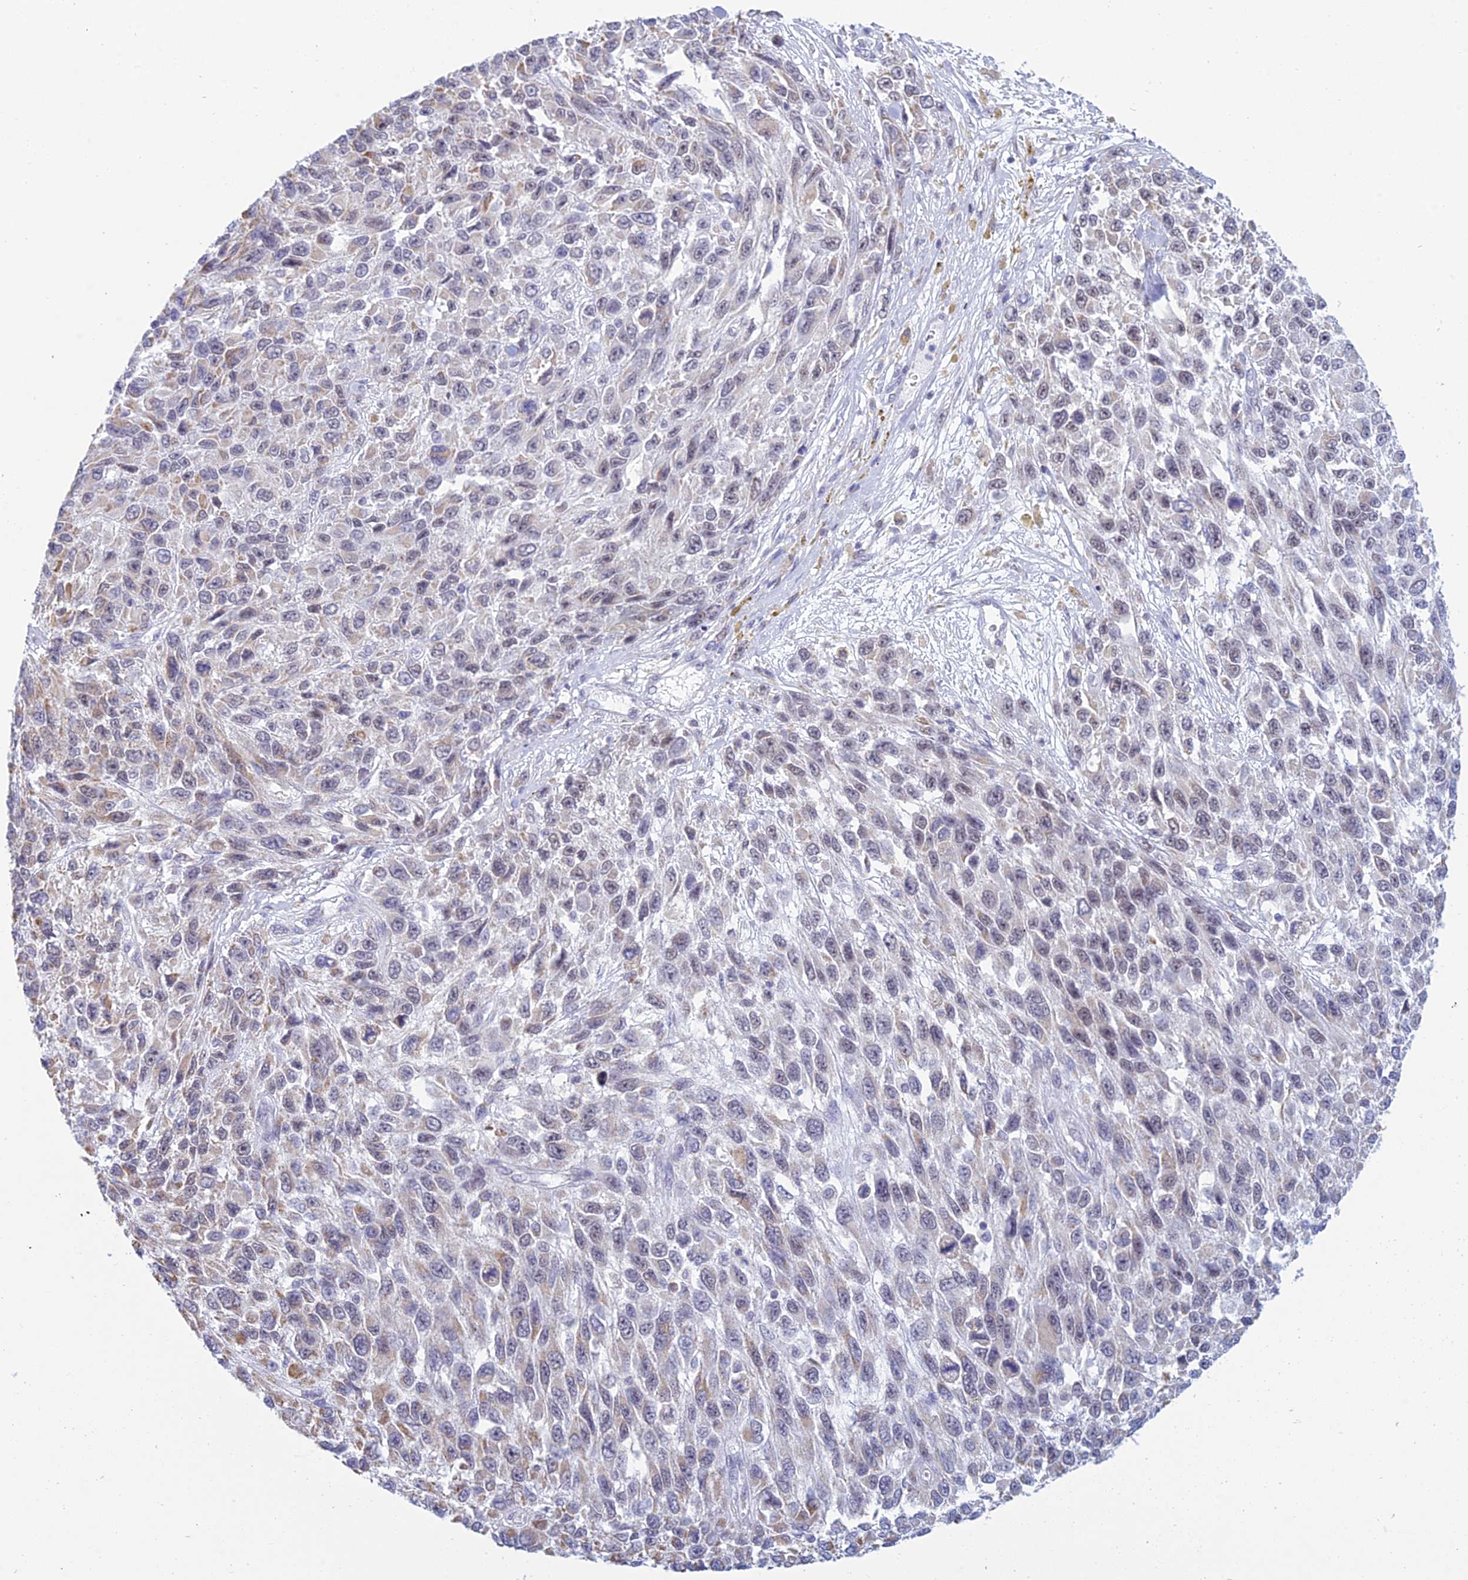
{"staining": {"intensity": "weak", "quantity": "25%-75%", "location": "cytoplasmic/membranous"}, "tissue": "melanoma", "cell_type": "Tumor cells", "image_type": "cancer", "snomed": [{"axis": "morphology", "description": "Malignant melanoma, NOS"}, {"axis": "topography", "description": "Skin"}], "caption": "A high-resolution histopathology image shows IHC staining of melanoma, which displays weak cytoplasmic/membranous staining in about 25%-75% of tumor cells. The staining was performed using DAB (3,3'-diaminobenzidine) to visualize the protein expression in brown, while the nuclei were stained in blue with hematoxylin (Magnification: 20x).", "gene": "KLF14", "patient": {"sex": "female", "age": 96}}